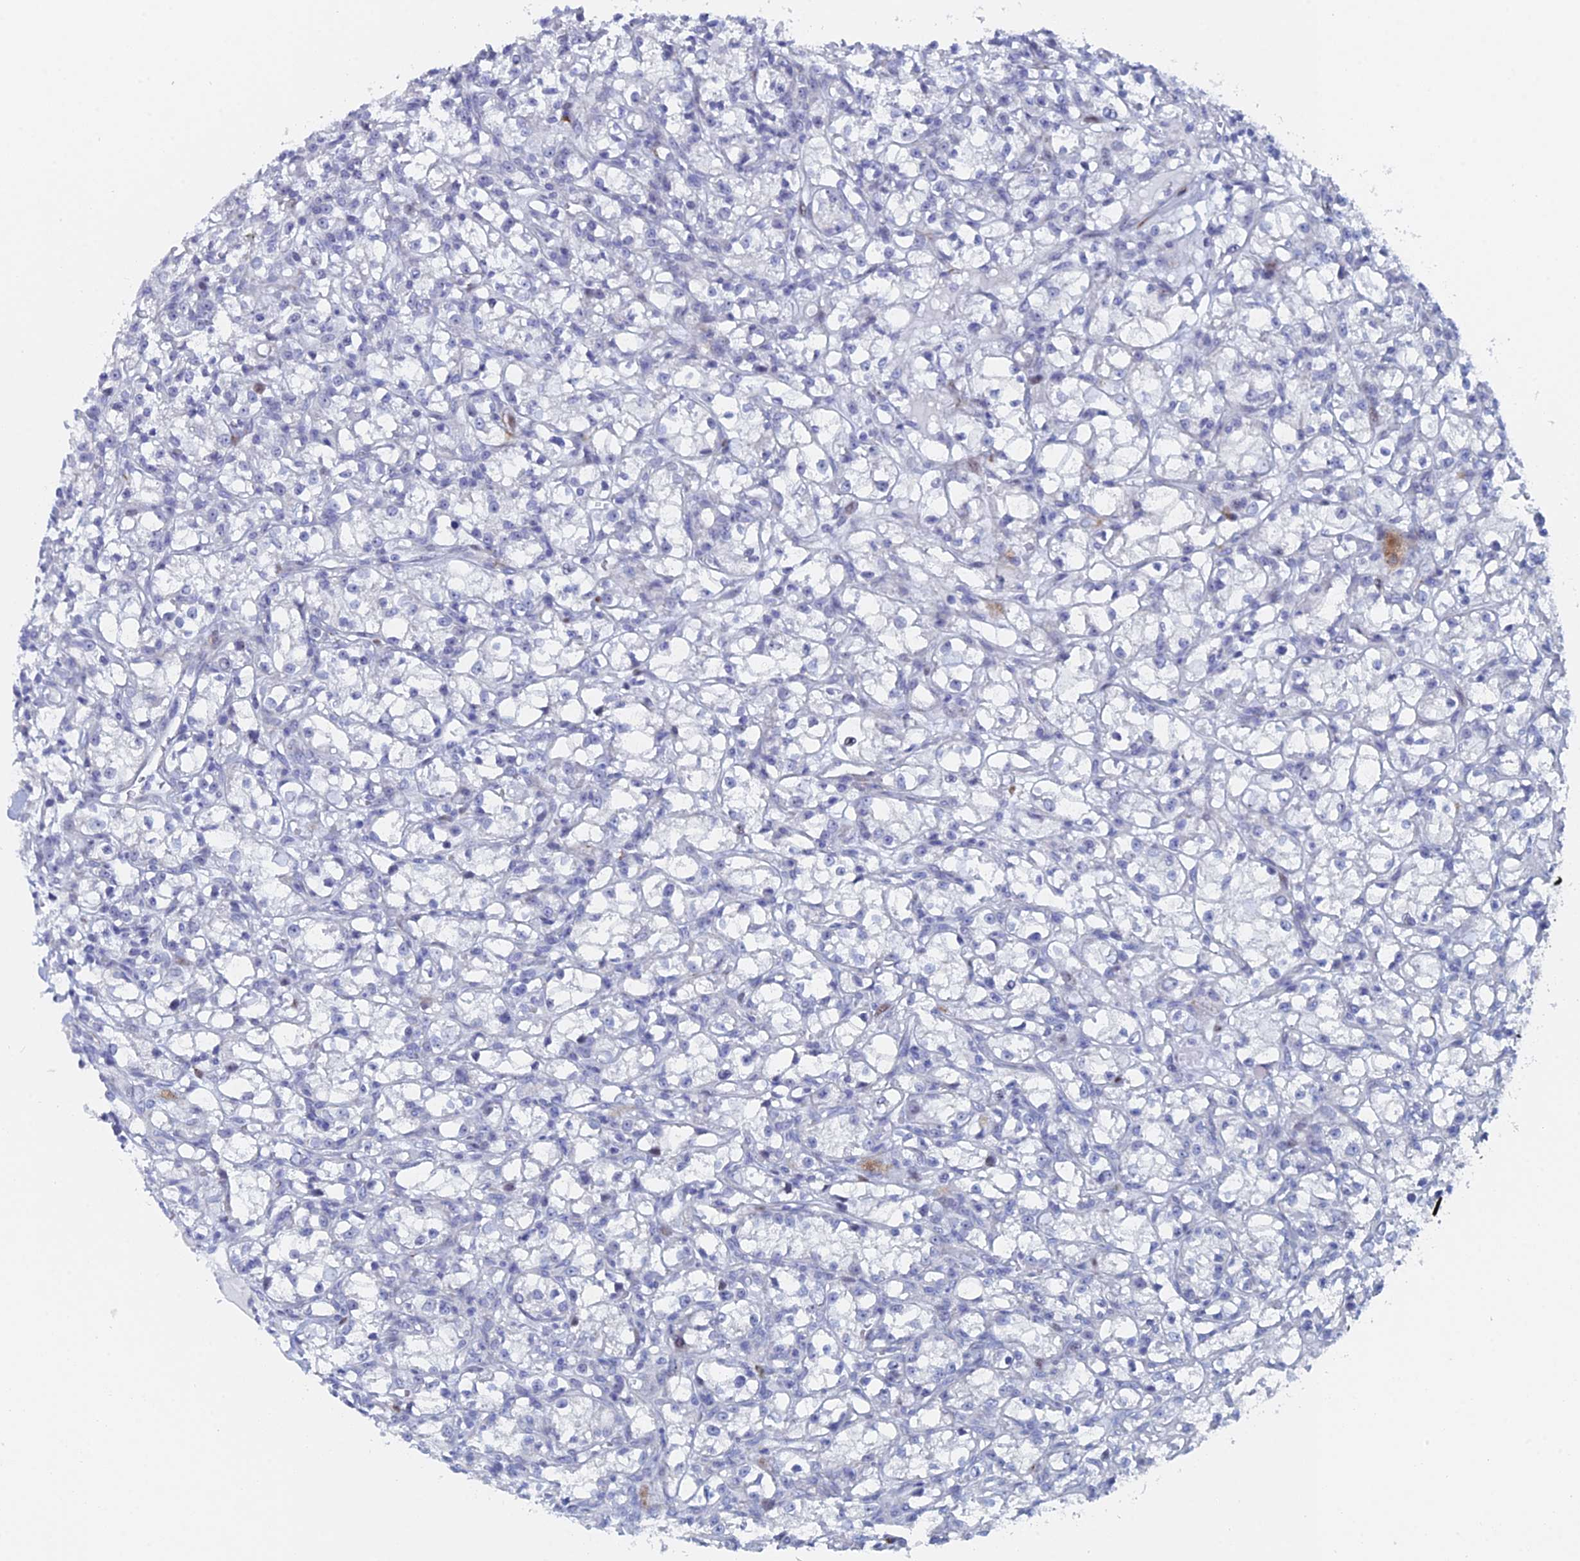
{"staining": {"intensity": "negative", "quantity": "none", "location": "none"}, "tissue": "renal cancer", "cell_type": "Tumor cells", "image_type": "cancer", "snomed": [{"axis": "morphology", "description": "Adenocarcinoma, NOS"}, {"axis": "topography", "description": "Kidney"}], "caption": "The immunohistochemistry (IHC) histopathology image has no significant positivity in tumor cells of renal cancer tissue.", "gene": "DRGX", "patient": {"sex": "female", "age": 59}}